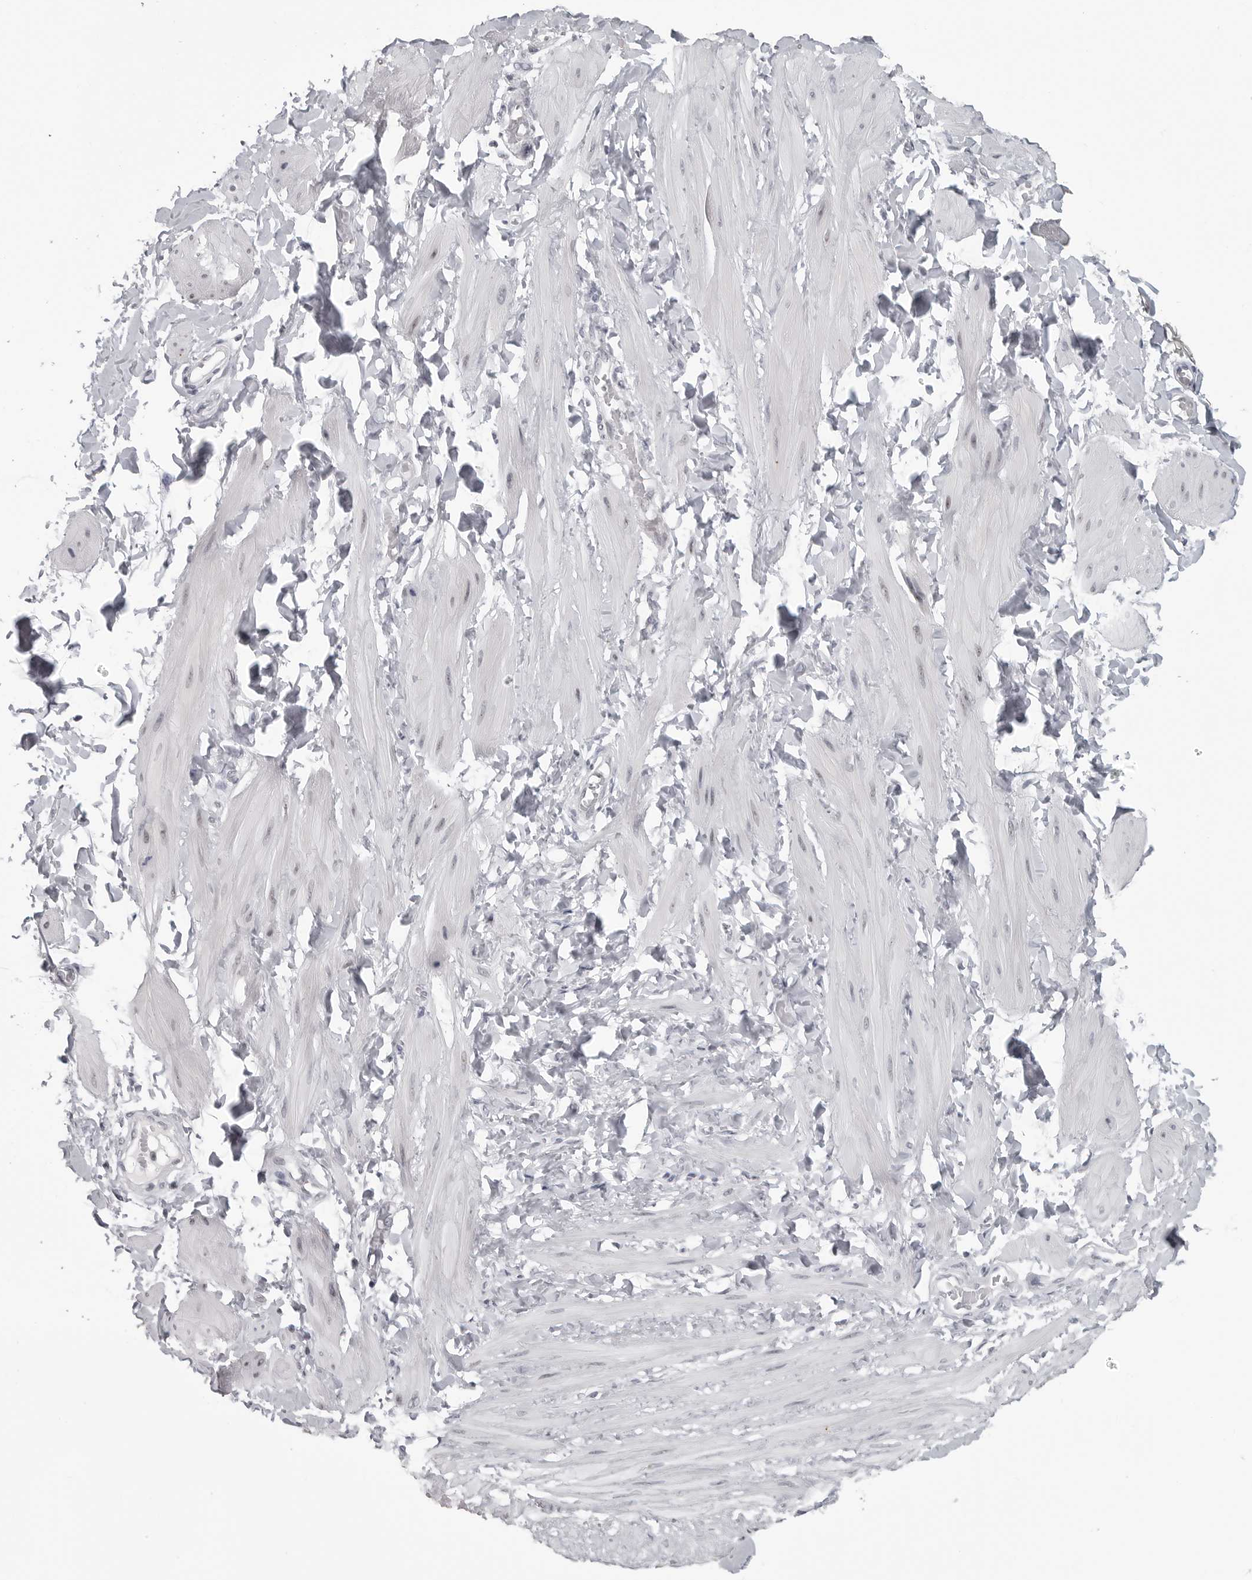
{"staining": {"intensity": "negative", "quantity": "none", "location": "none"}, "tissue": "adipose tissue", "cell_type": "Adipocytes", "image_type": "normal", "snomed": [{"axis": "morphology", "description": "Normal tissue, NOS"}, {"axis": "topography", "description": "Adipose tissue"}, {"axis": "topography", "description": "Vascular tissue"}, {"axis": "topography", "description": "Peripheral nerve tissue"}], "caption": "Immunohistochemistry (IHC) micrograph of benign adipose tissue: adipose tissue stained with DAB reveals no significant protein staining in adipocytes.", "gene": "DDX54", "patient": {"sex": "male", "age": 25}}